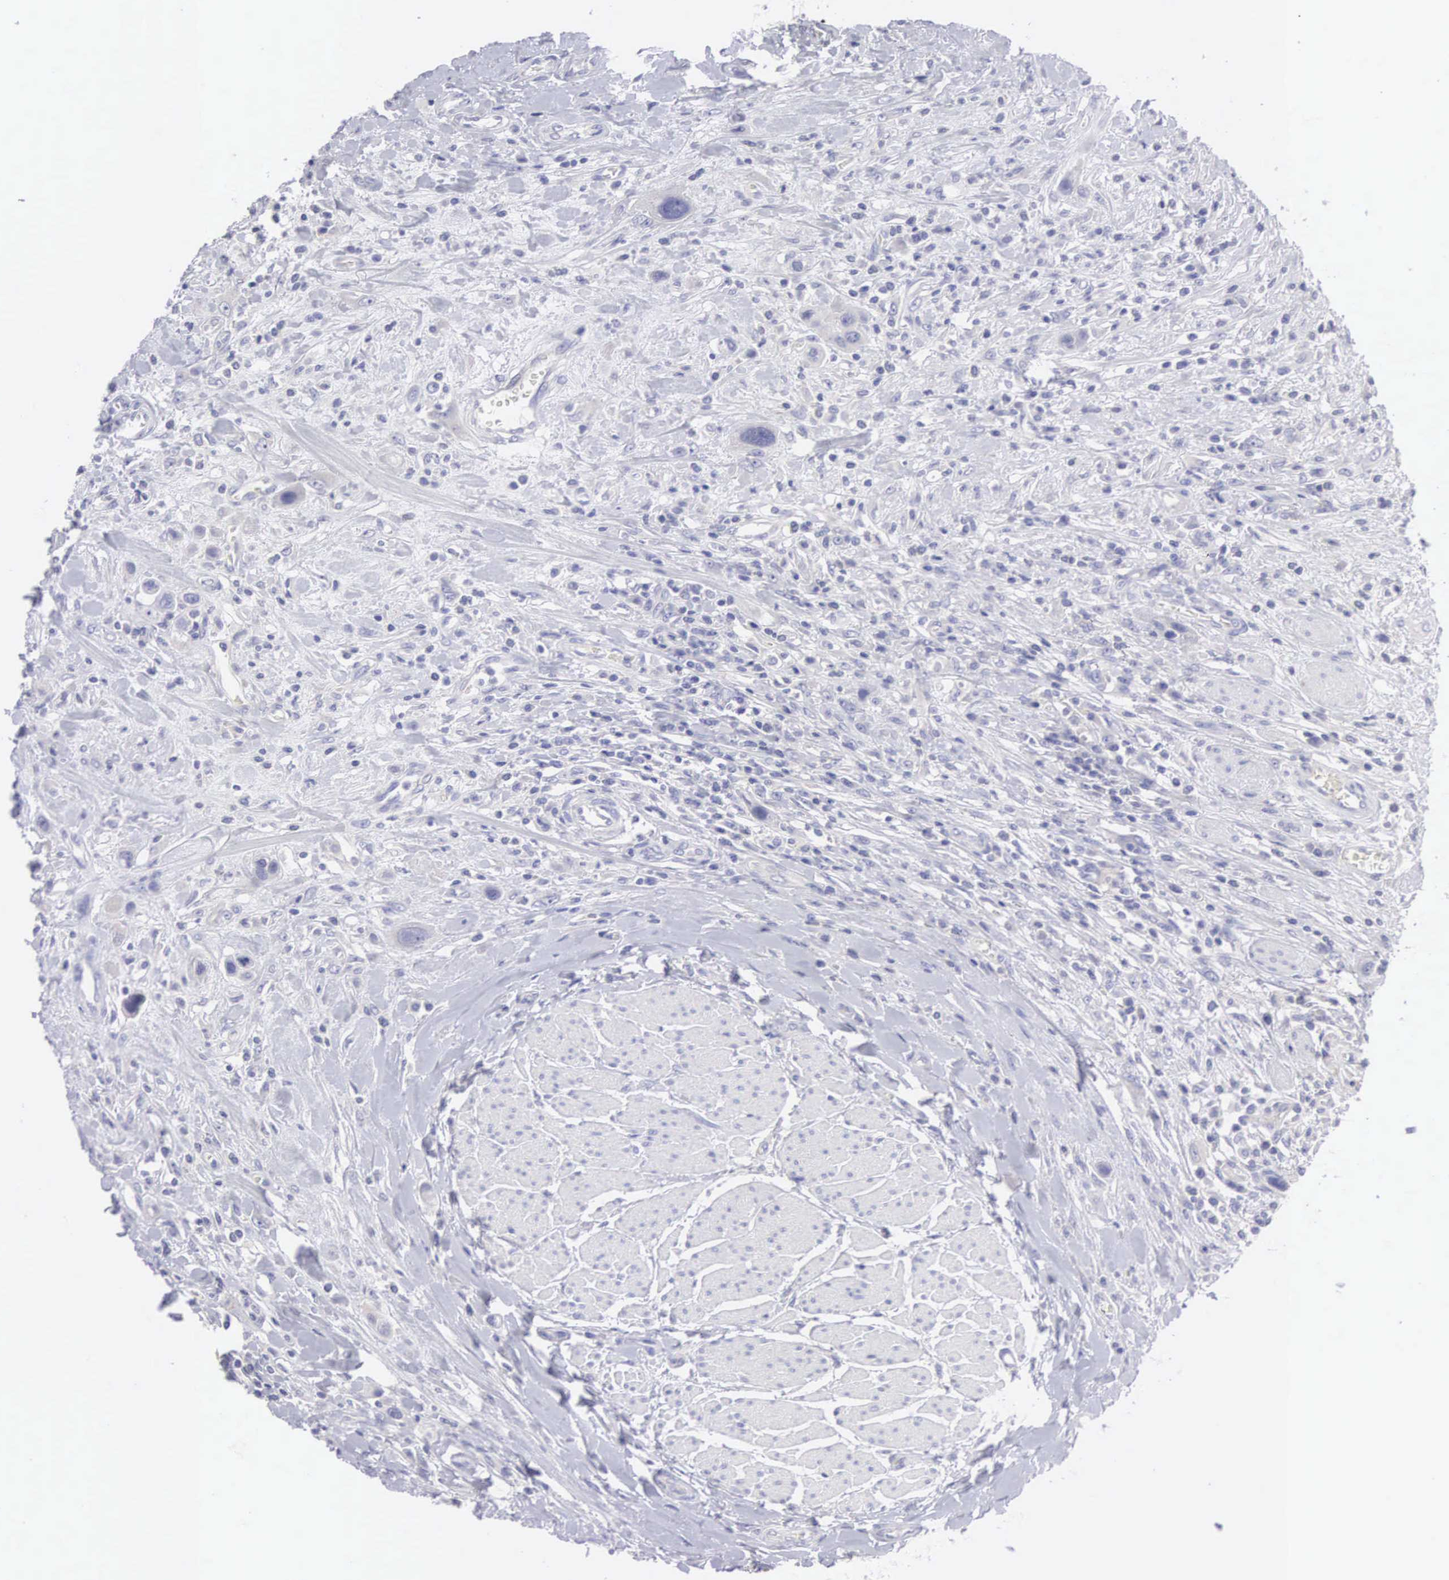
{"staining": {"intensity": "negative", "quantity": "none", "location": "none"}, "tissue": "urothelial cancer", "cell_type": "Tumor cells", "image_type": "cancer", "snomed": [{"axis": "morphology", "description": "Urothelial carcinoma, High grade"}, {"axis": "topography", "description": "Urinary bladder"}], "caption": "A high-resolution micrograph shows immunohistochemistry staining of high-grade urothelial carcinoma, which shows no significant positivity in tumor cells.", "gene": "SLITRK4", "patient": {"sex": "male", "age": 50}}